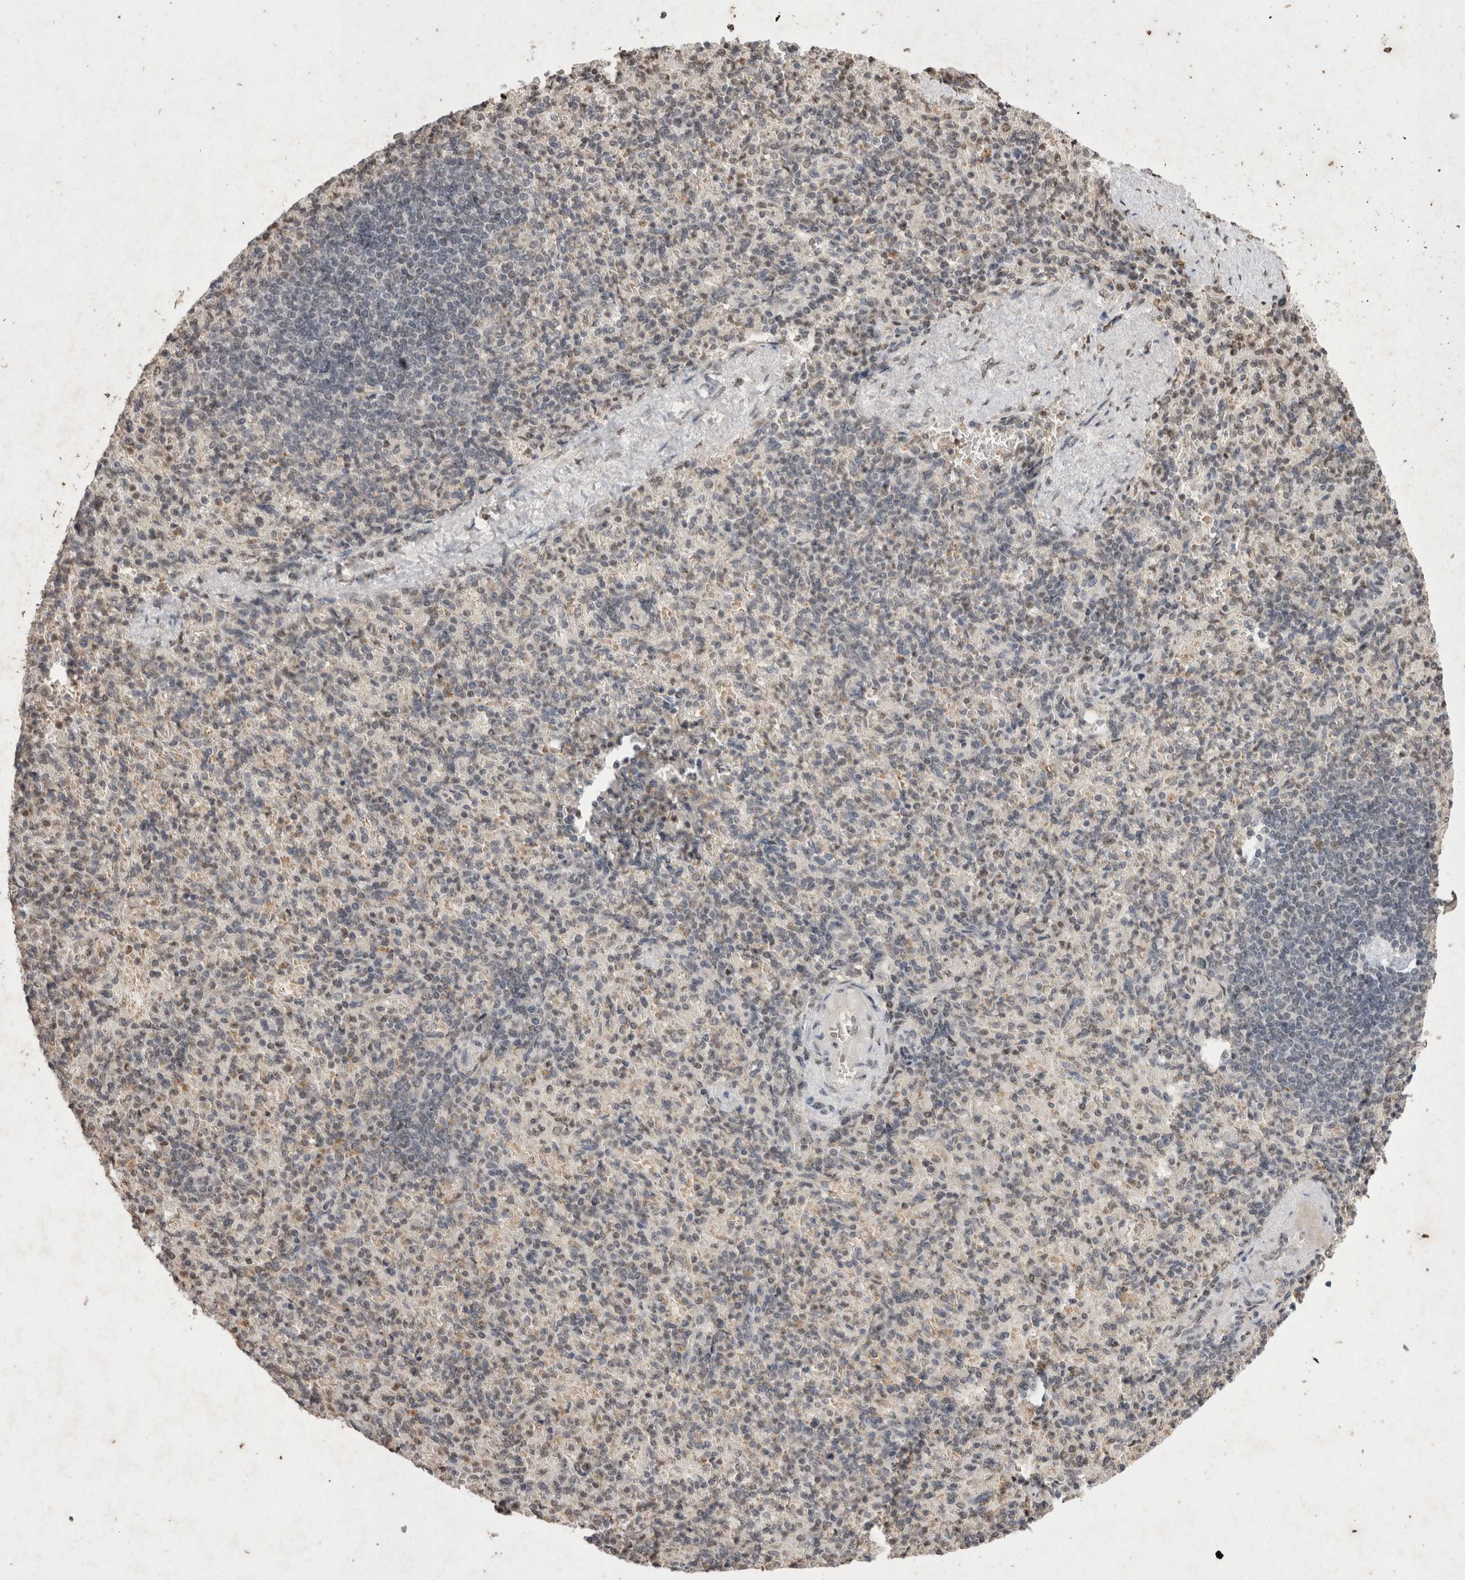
{"staining": {"intensity": "moderate", "quantity": "25%-75%", "location": "nuclear"}, "tissue": "spleen", "cell_type": "Cells in red pulp", "image_type": "normal", "snomed": [{"axis": "morphology", "description": "Normal tissue, NOS"}, {"axis": "topography", "description": "Spleen"}], "caption": "A photomicrograph of human spleen stained for a protein displays moderate nuclear brown staining in cells in red pulp. The staining was performed using DAB, with brown indicating positive protein expression. Nuclei are stained blue with hematoxylin.", "gene": "STK11", "patient": {"sex": "female", "age": 74}}